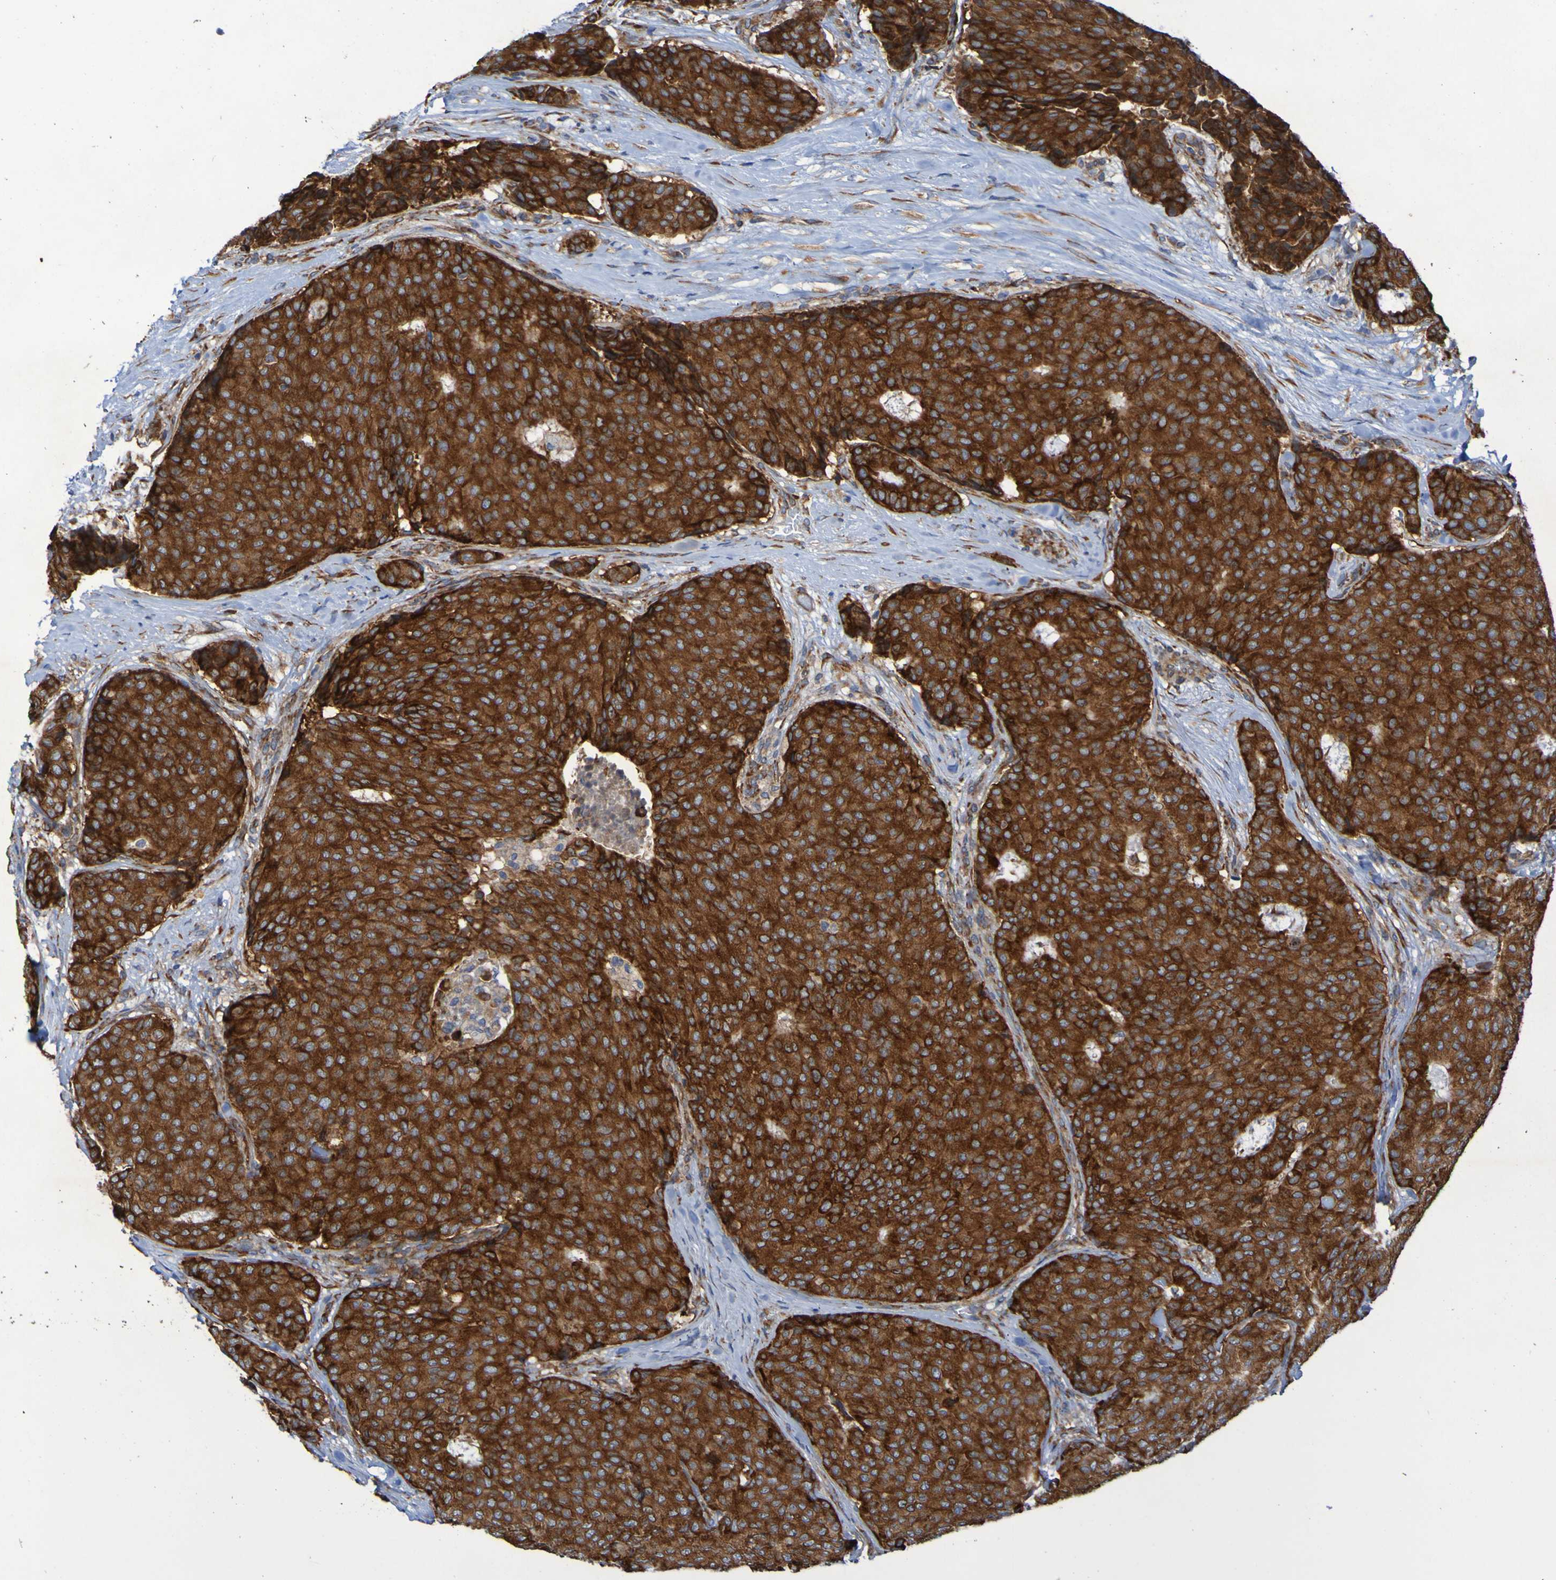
{"staining": {"intensity": "strong", "quantity": ">75%", "location": "cytoplasmic/membranous"}, "tissue": "breast cancer", "cell_type": "Tumor cells", "image_type": "cancer", "snomed": [{"axis": "morphology", "description": "Duct carcinoma"}, {"axis": "topography", "description": "Breast"}], "caption": "A brown stain shows strong cytoplasmic/membranous positivity of a protein in human invasive ductal carcinoma (breast) tumor cells.", "gene": "FKBP3", "patient": {"sex": "female", "age": 75}}